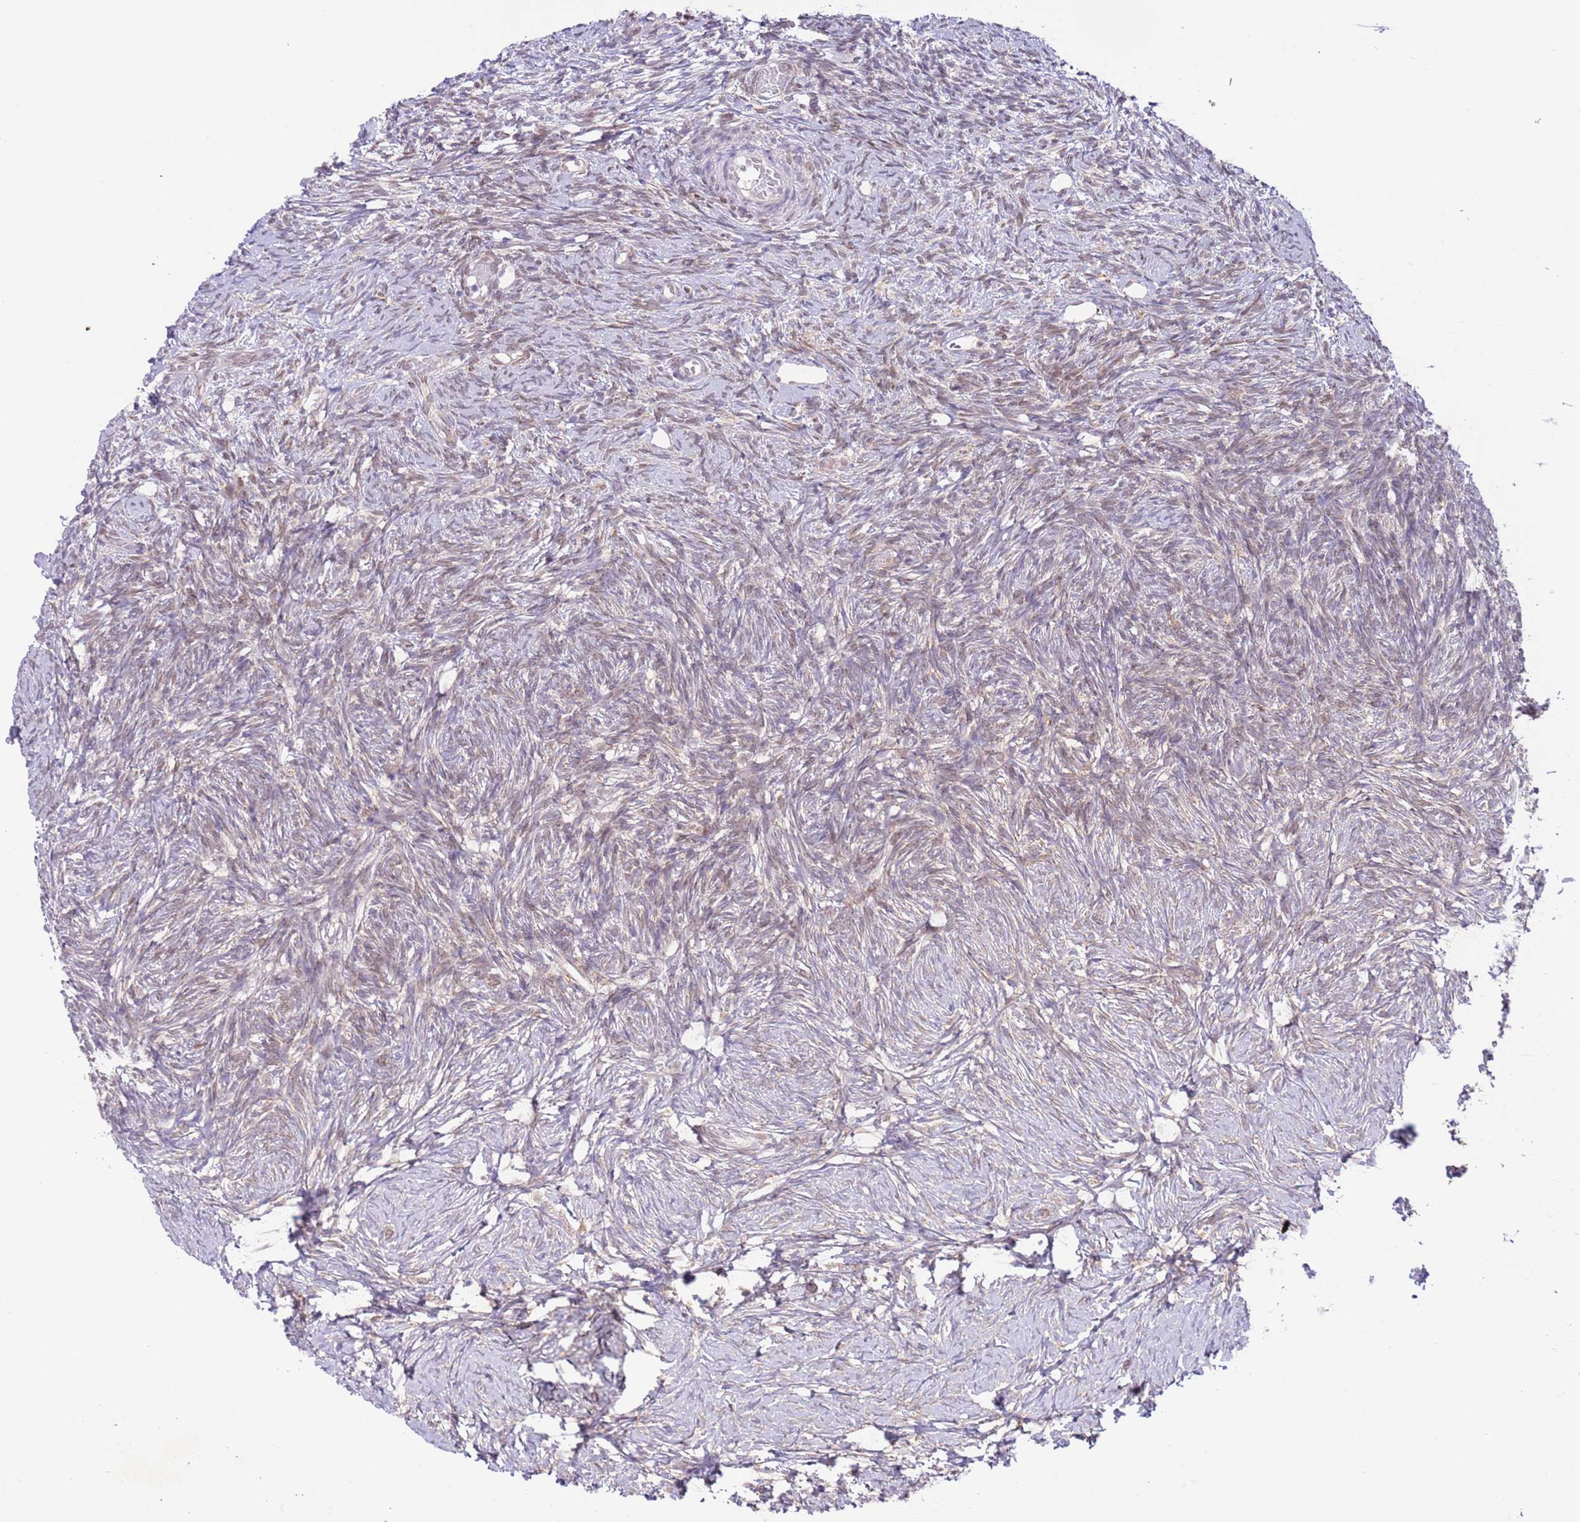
{"staining": {"intensity": "weak", "quantity": "<25%", "location": "cytoplasmic/membranous"}, "tissue": "ovary", "cell_type": "Ovarian stroma cells", "image_type": "normal", "snomed": [{"axis": "morphology", "description": "Normal tissue, NOS"}, {"axis": "topography", "description": "Ovary"}], "caption": "The photomicrograph reveals no staining of ovarian stroma cells in unremarkable ovary.", "gene": "EBPL", "patient": {"sex": "female", "age": 39}}